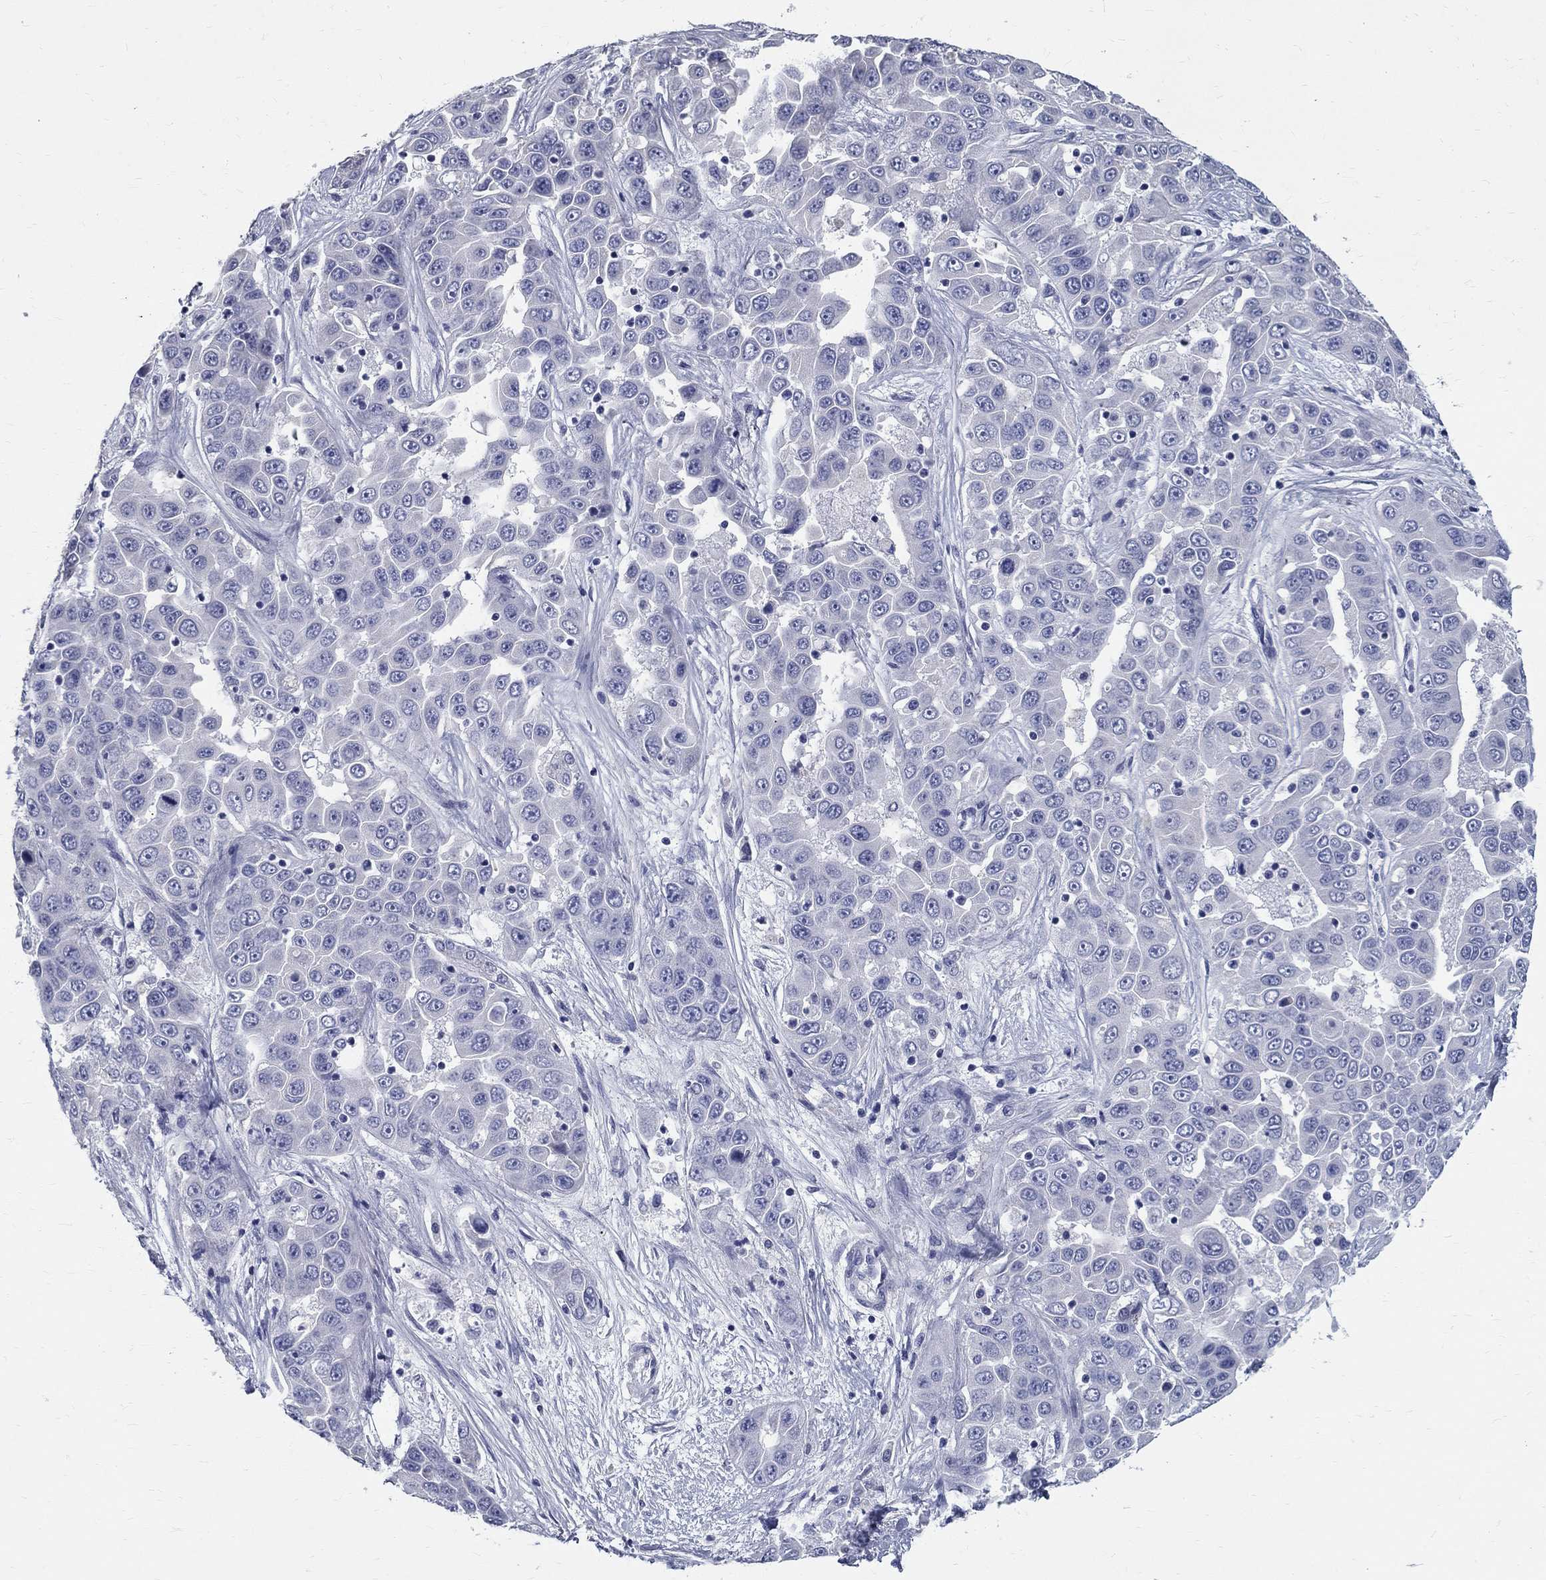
{"staining": {"intensity": "negative", "quantity": "none", "location": "none"}, "tissue": "liver cancer", "cell_type": "Tumor cells", "image_type": "cancer", "snomed": [{"axis": "morphology", "description": "Cholangiocarcinoma"}, {"axis": "topography", "description": "Liver"}], "caption": "This is an immunohistochemistry (IHC) photomicrograph of human liver cancer. There is no expression in tumor cells.", "gene": "TGM4", "patient": {"sex": "female", "age": 52}}